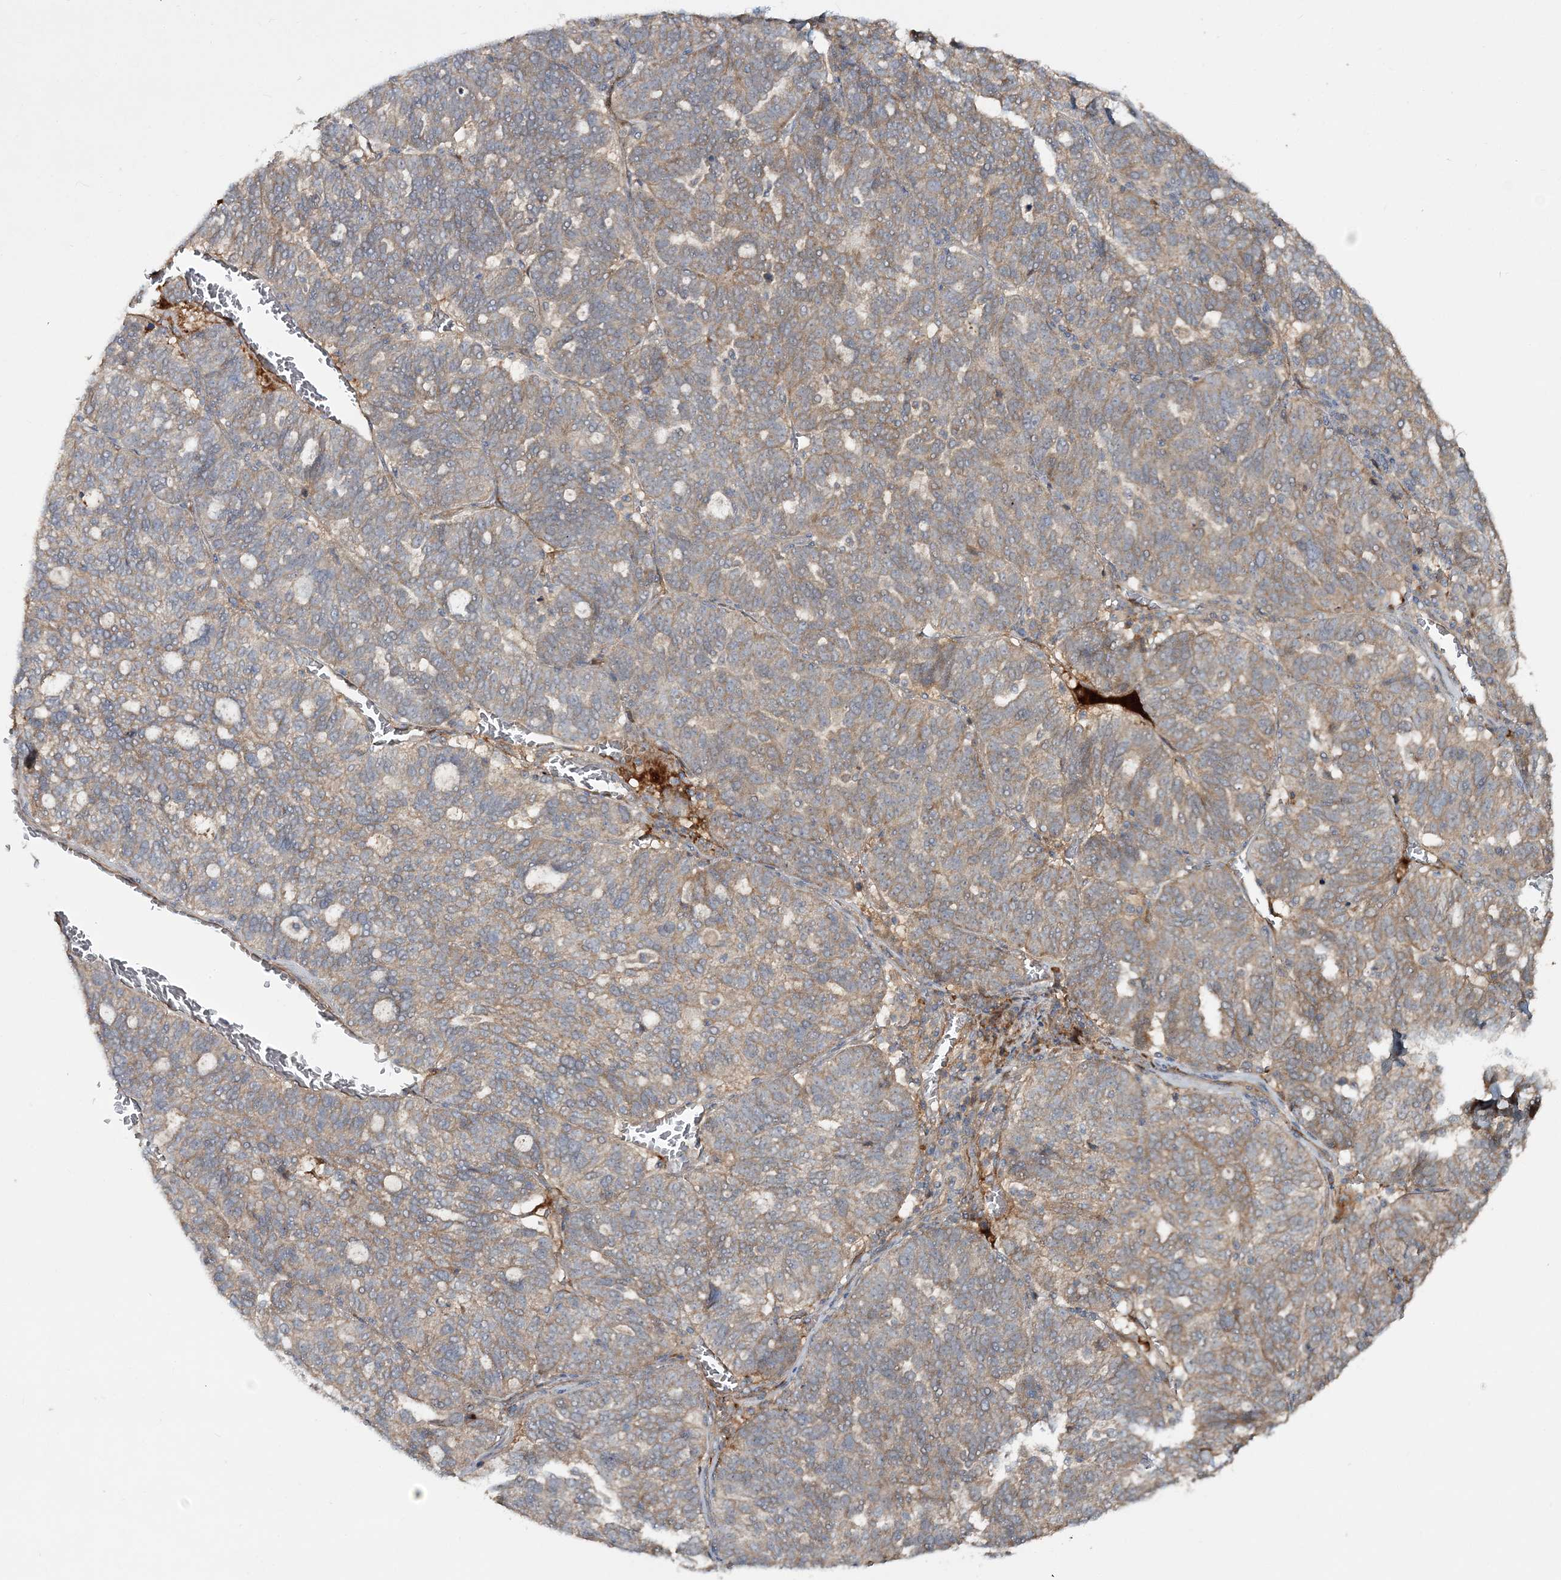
{"staining": {"intensity": "weak", "quantity": "25%-75%", "location": "cytoplasmic/membranous"}, "tissue": "ovarian cancer", "cell_type": "Tumor cells", "image_type": "cancer", "snomed": [{"axis": "morphology", "description": "Cystadenocarcinoma, serous, NOS"}, {"axis": "topography", "description": "Ovary"}], "caption": "Immunohistochemical staining of serous cystadenocarcinoma (ovarian) reveals low levels of weak cytoplasmic/membranous positivity in approximately 25%-75% of tumor cells. Nuclei are stained in blue.", "gene": "MOCS2", "patient": {"sex": "female", "age": 59}}